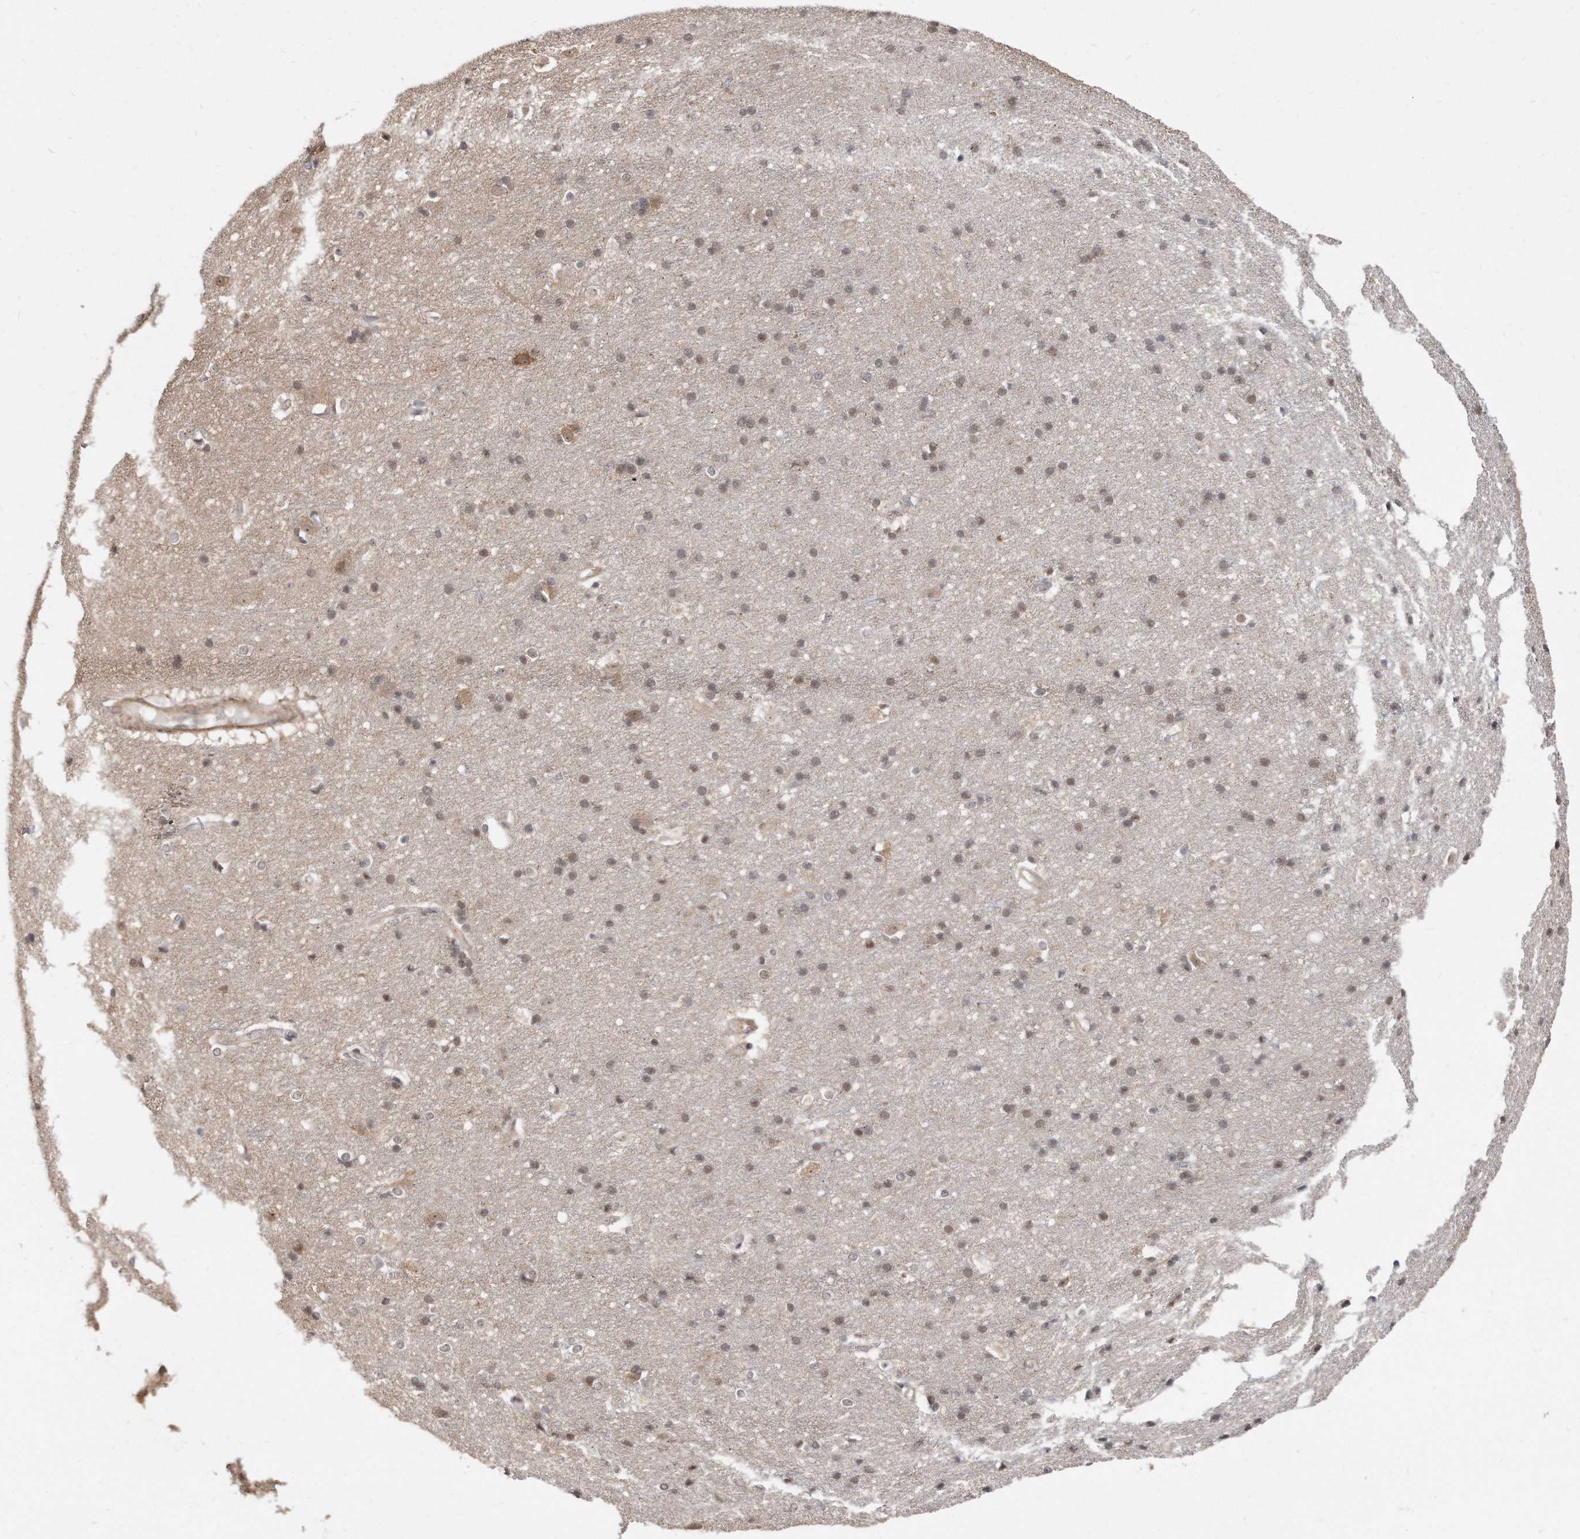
{"staining": {"intensity": "weak", "quantity": "25%-75%", "location": "cytoplasmic/membranous"}, "tissue": "cerebral cortex", "cell_type": "Endothelial cells", "image_type": "normal", "snomed": [{"axis": "morphology", "description": "Normal tissue, NOS"}, {"axis": "topography", "description": "Cerebral cortex"}], "caption": "DAB (3,3'-diaminobenzidine) immunohistochemical staining of normal cerebral cortex displays weak cytoplasmic/membranous protein positivity in approximately 25%-75% of endothelial cells. (DAB (3,3'-diaminobenzidine) IHC, brown staining for protein, blue staining for nuclei).", "gene": "TCP1", "patient": {"sex": "male", "age": 54}}